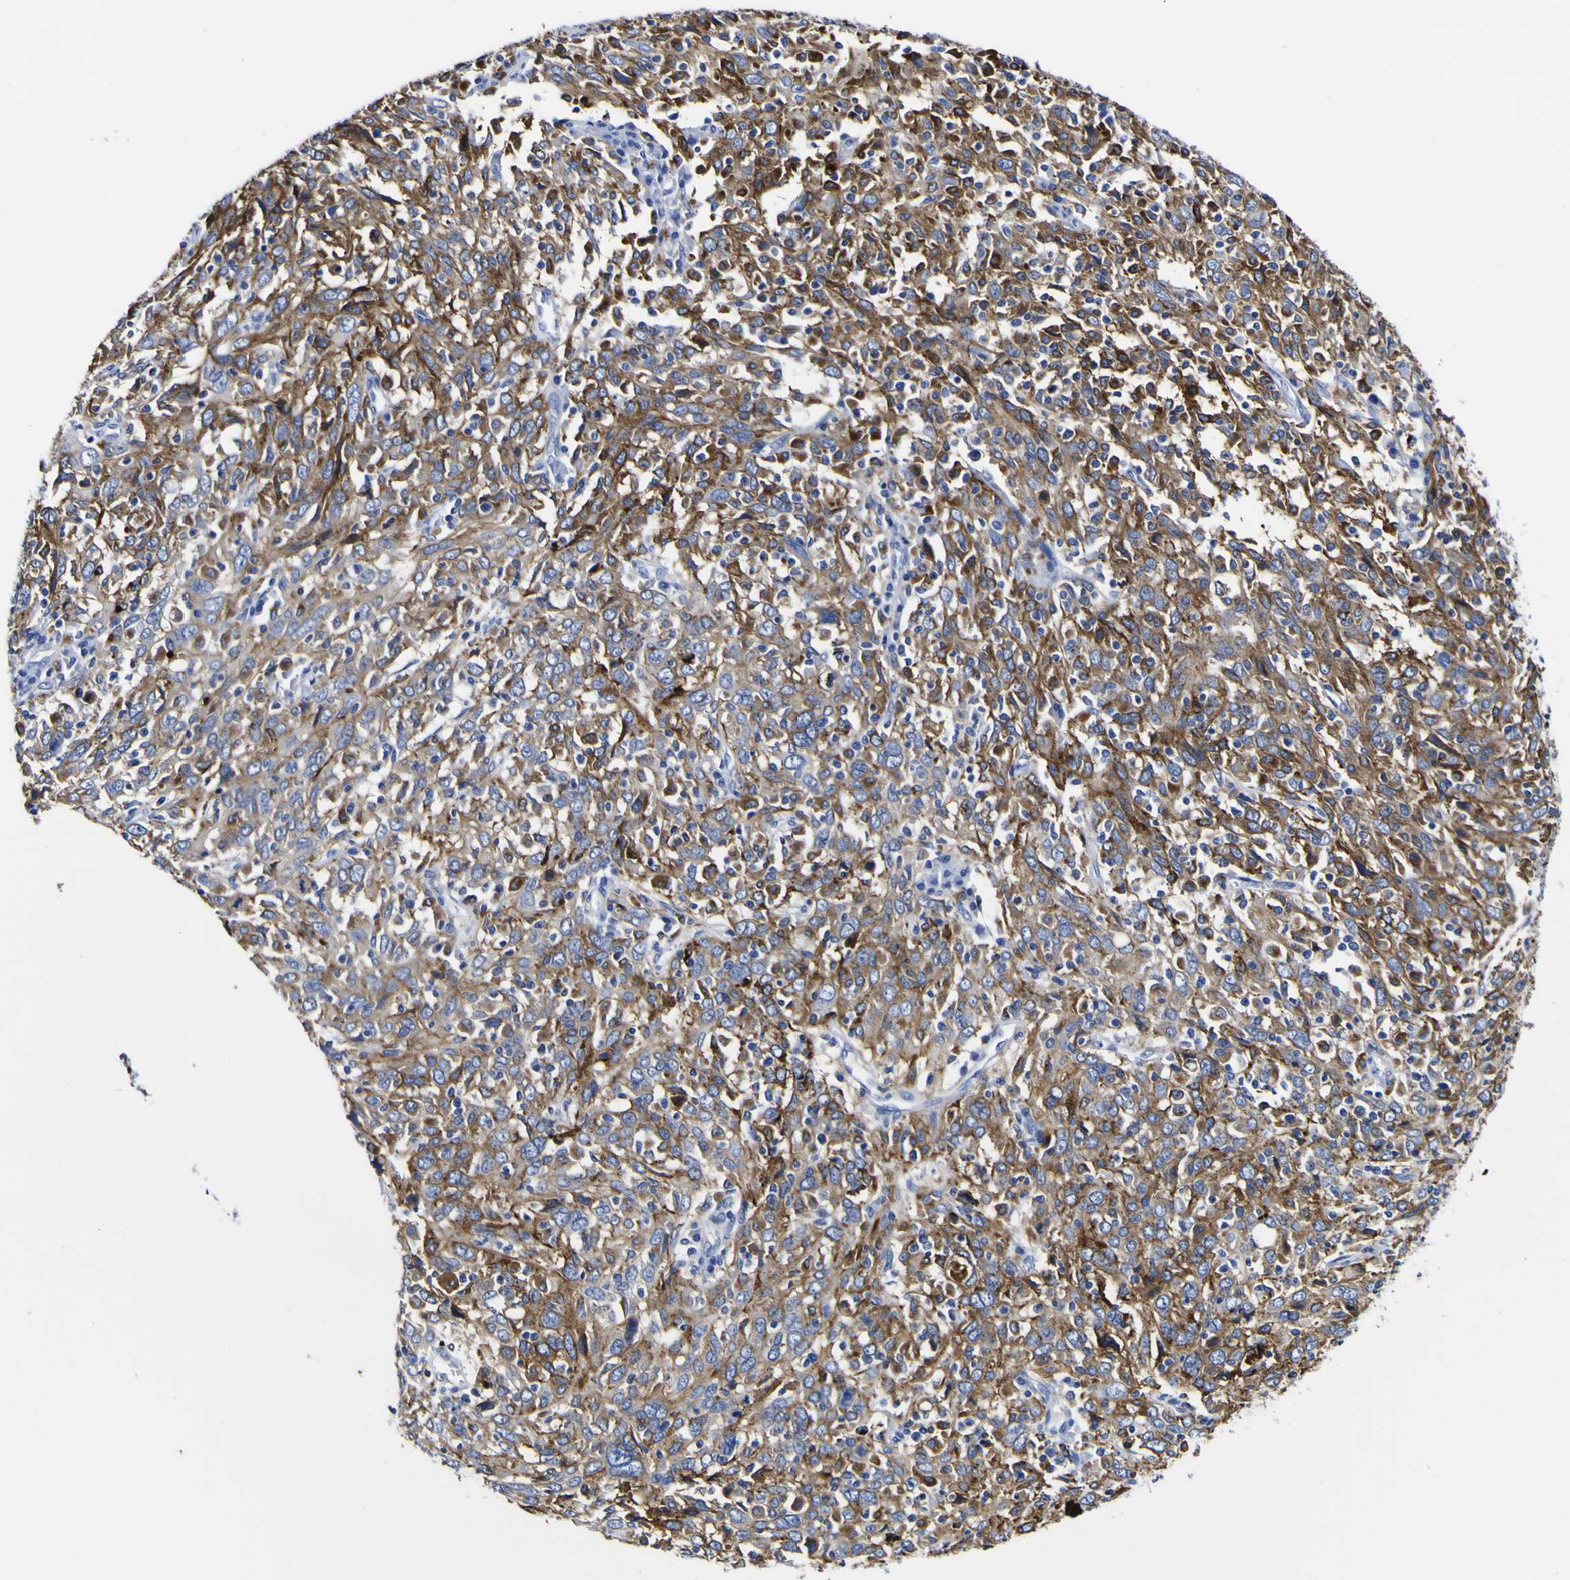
{"staining": {"intensity": "moderate", "quantity": ">75%", "location": "cytoplasmic/membranous"}, "tissue": "cervical cancer", "cell_type": "Tumor cells", "image_type": "cancer", "snomed": [{"axis": "morphology", "description": "Squamous cell carcinoma, NOS"}, {"axis": "topography", "description": "Cervix"}], "caption": "Brown immunohistochemical staining in human cervical cancer shows moderate cytoplasmic/membranous staining in about >75% of tumor cells. The protein is stained brown, and the nuclei are stained in blue (DAB (3,3'-diaminobenzidine) IHC with brightfield microscopy, high magnification).", "gene": "HLA-DQA1", "patient": {"sex": "female", "age": 46}}